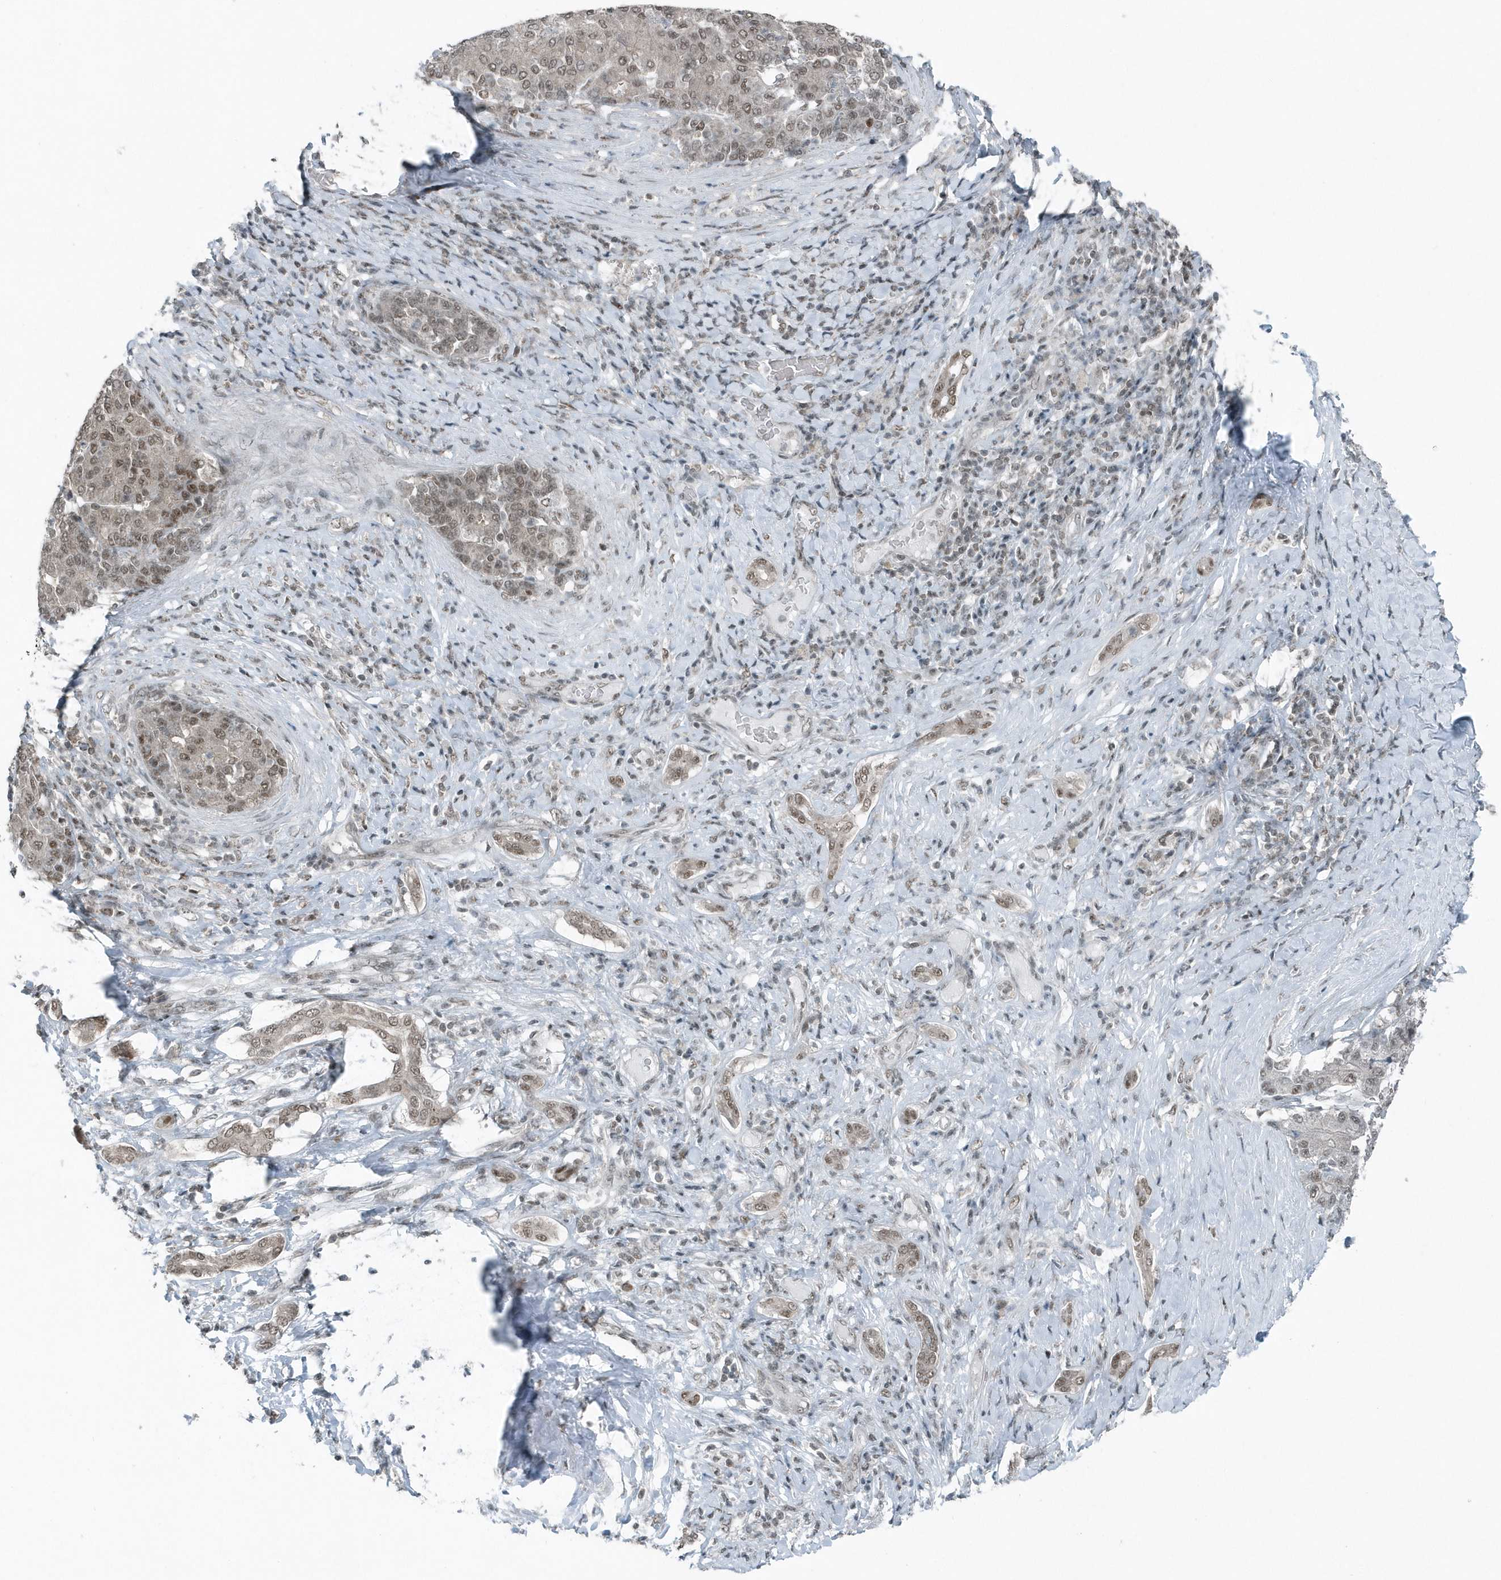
{"staining": {"intensity": "weak", "quantity": ">75%", "location": "nuclear"}, "tissue": "liver cancer", "cell_type": "Tumor cells", "image_type": "cancer", "snomed": [{"axis": "morphology", "description": "Carcinoma, Hepatocellular, NOS"}, {"axis": "topography", "description": "Liver"}], "caption": "The immunohistochemical stain highlights weak nuclear positivity in tumor cells of hepatocellular carcinoma (liver) tissue. (brown staining indicates protein expression, while blue staining denotes nuclei).", "gene": "YTHDC1", "patient": {"sex": "male", "age": 65}}